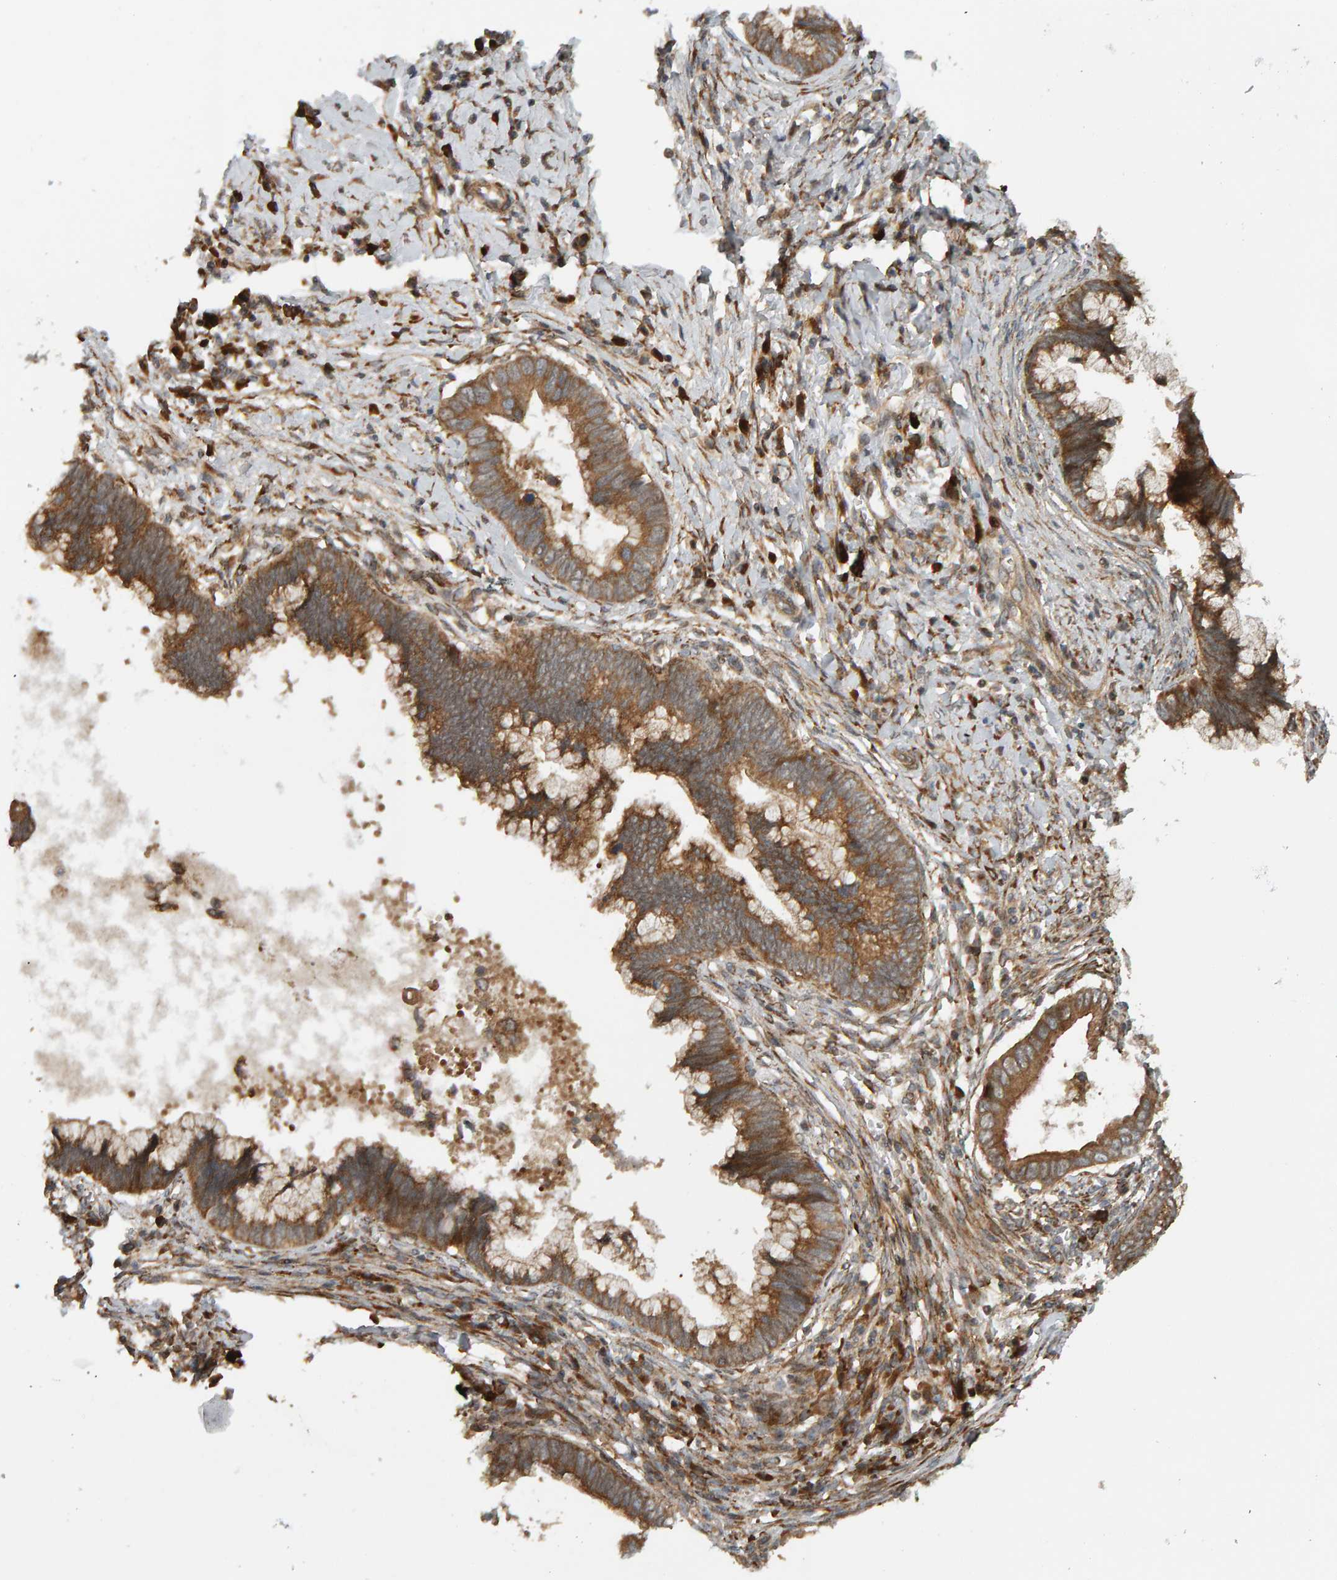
{"staining": {"intensity": "moderate", "quantity": ">75%", "location": "cytoplasmic/membranous"}, "tissue": "cervical cancer", "cell_type": "Tumor cells", "image_type": "cancer", "snomed": [{"axis": "morphology", "description": "Adenocarcinoma, NOS"}, {"axis": "topography", "description": "Cervix"}], "caption": "A photomicrograph showing moderate cytoplasmic/membranous staining in about >75% of tumor cells in adenocarcinoma (cervical), as visualized by brown immunohistochemical staining.", "gene": "ZFAND1", "patient": {"sex": "female", "age": 44}}